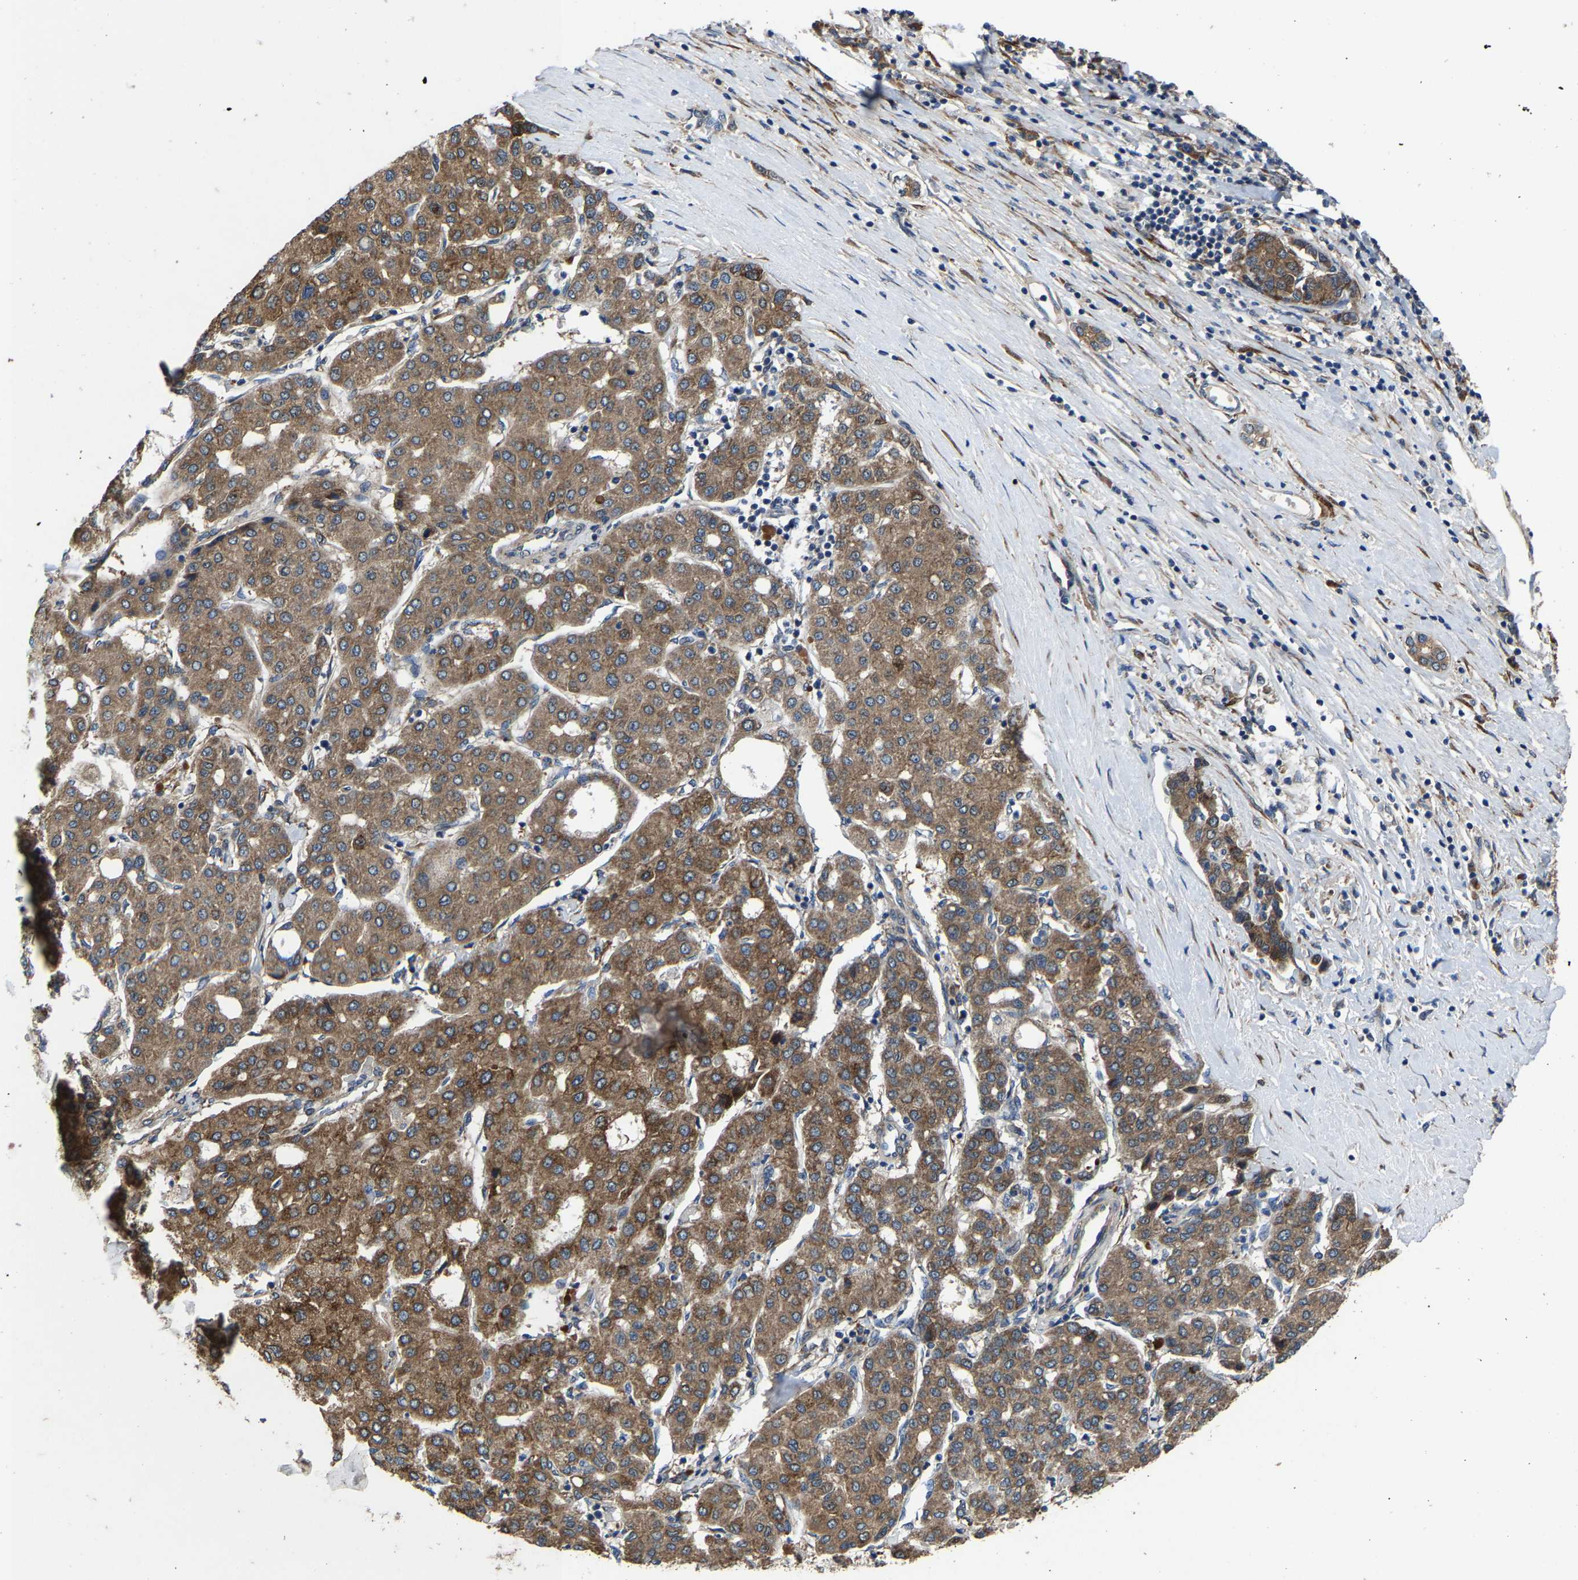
{"staining": {"intensity": "moderate", "quantity": ">75%", "location": "cytoplasmic/membranous"}, "tissue": "liver cancer", "cell_type": "Tumor cells", "image_type": "cancer", "snomed": [{"axis": "morphology", "description": "Carcinoma, Hepatocellular, NOS"}, {"axis": "topography", "description": "Liver"}], "caption": "About >75% of tumor cells in human liver cancer demonstrate moderate cytoplasmic/membranous protein expression as visualized by brown immunohistochemical staining.", "gene": "PDP1", "patient": {"sex": "male", "age": 65}}